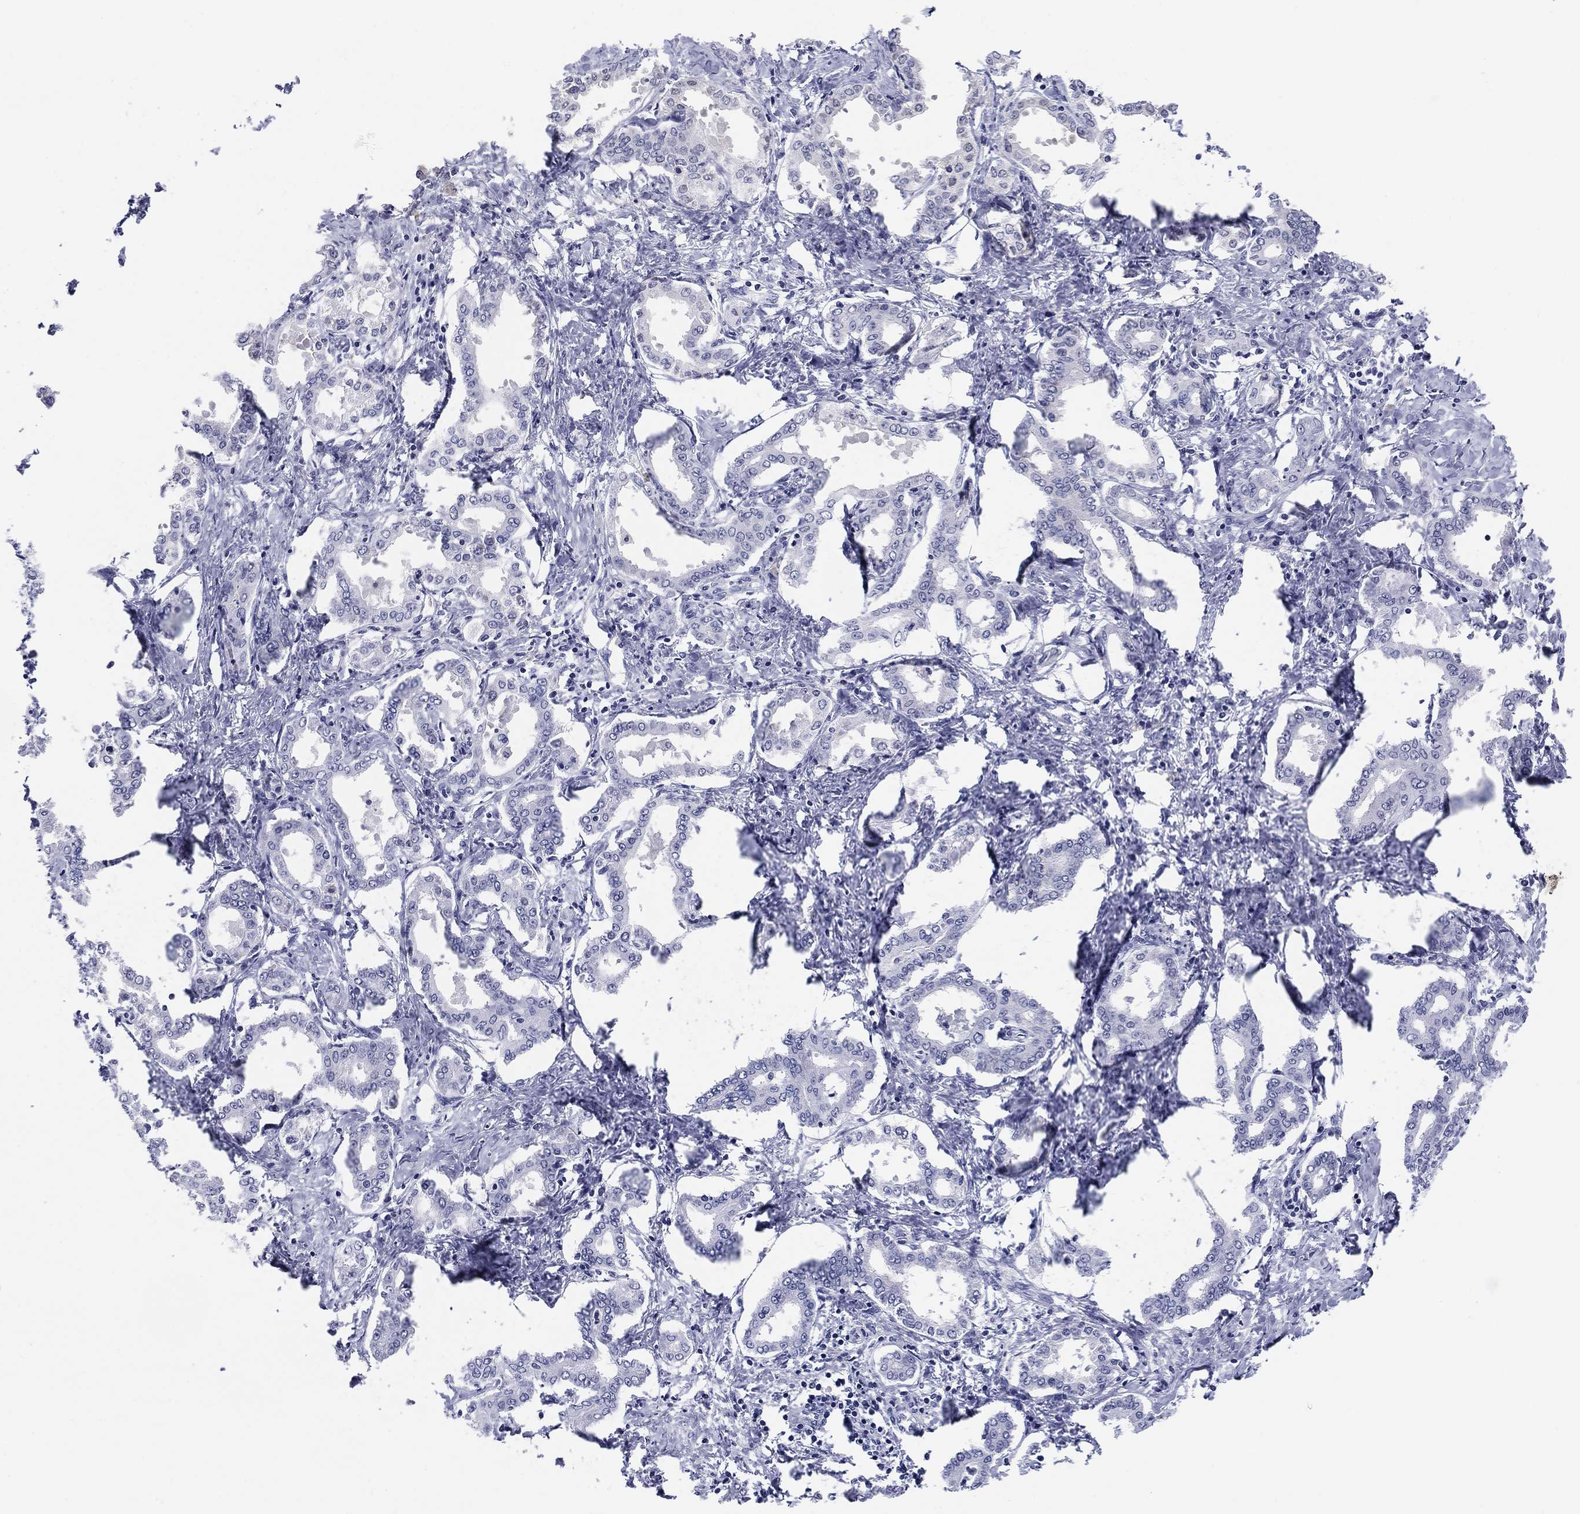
{"staining": {"intensity": "negative", "quantity": "none", "location": "none"}, "tissue": "liver cancer", "cell_type": "Tumor cells", "image_type": "cancer", "snomed": [{"axis": "morphology", "description": "Cholangiocarcinoma"}, {"axis": "topography", "description": "Liver"}], "caption": "Image shows no protein expression in tumor cells of liver cancer tissue. The staining is performed using DAB (3,3'-diaminobenzidine) brown chromogen with nuclei counter-stained in using hematoxylin.", "gene": "PDXK", "patient": {"sex": "female", "age": 47}}